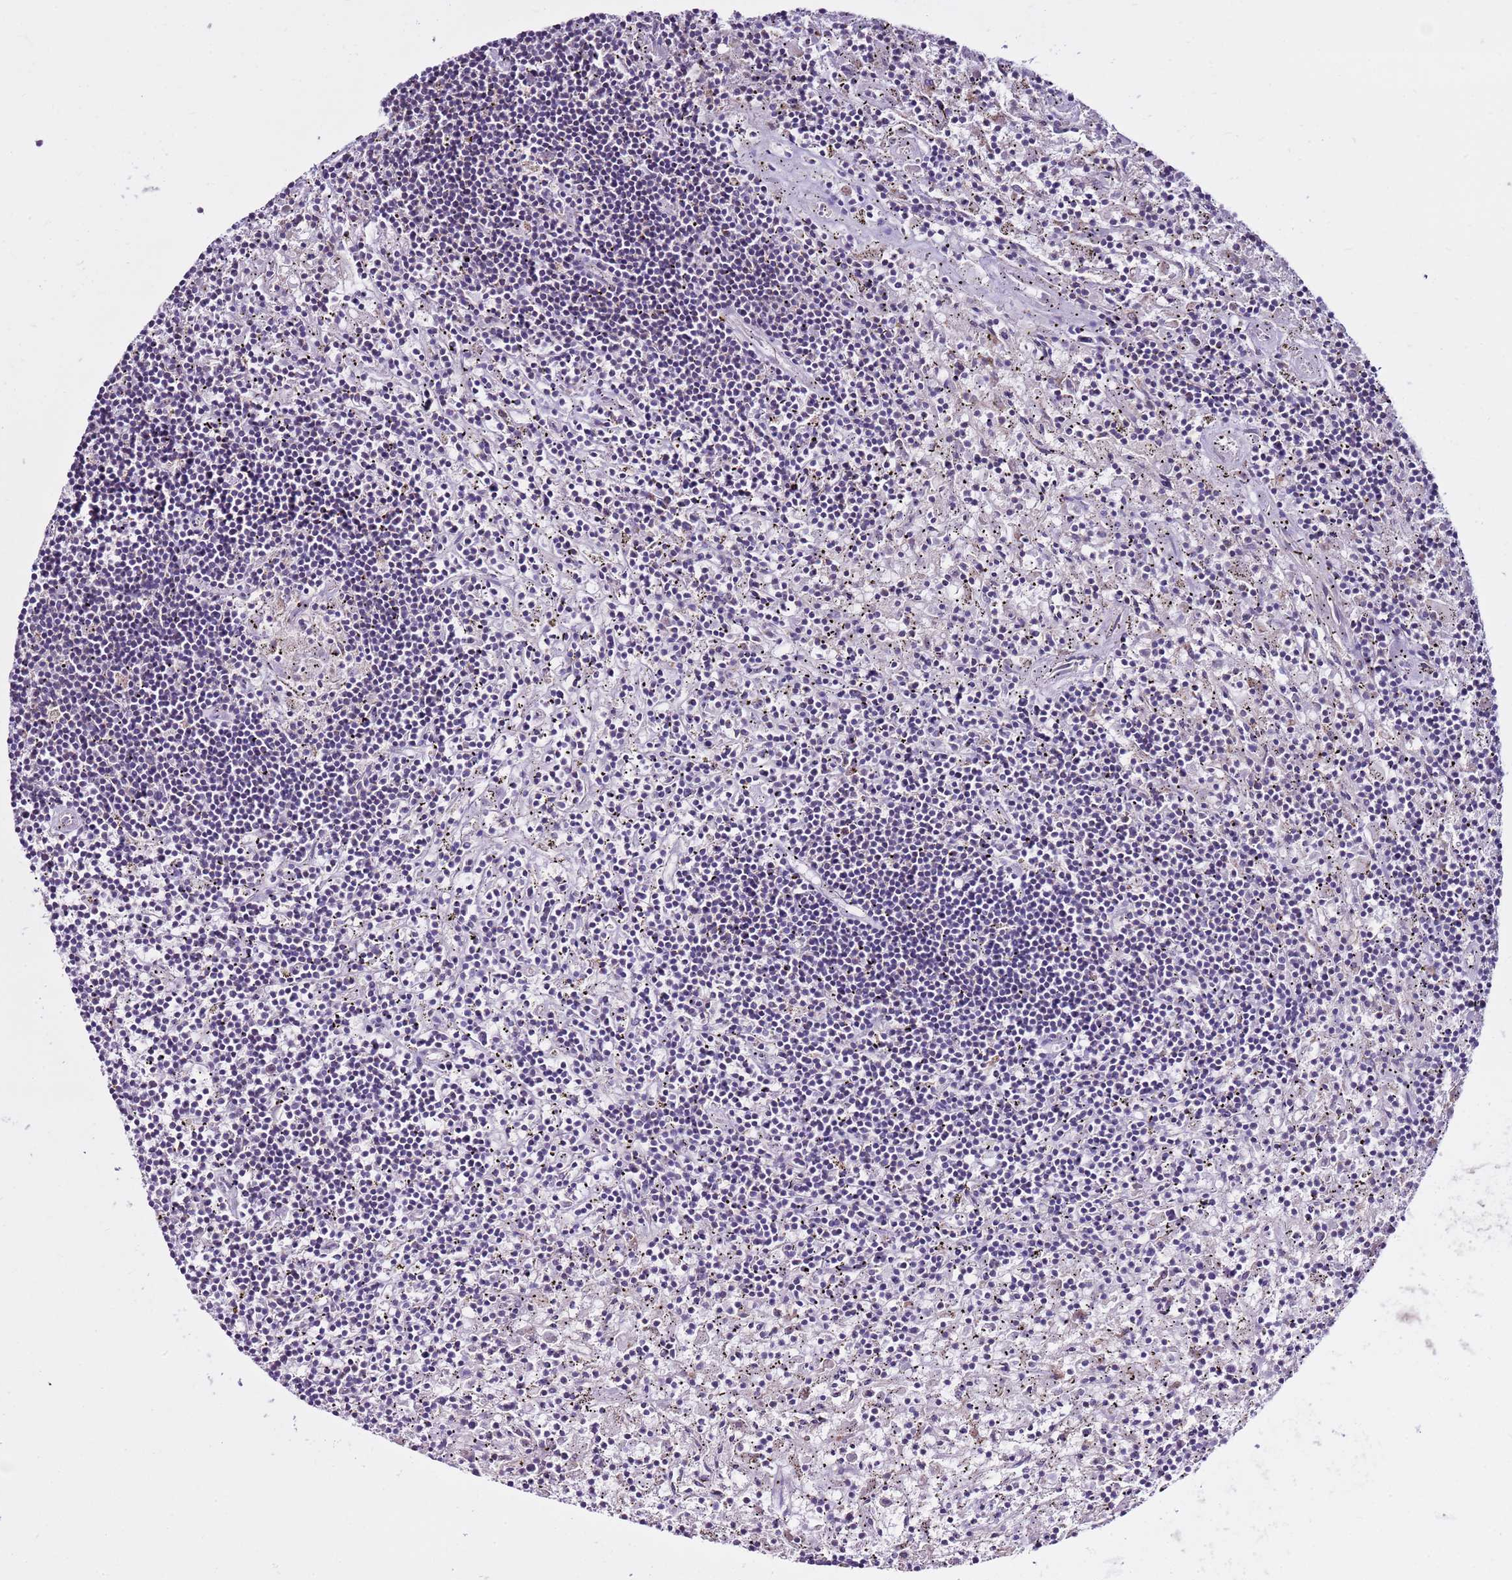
{"staining": {"intensity": "negative", "quantity": "none", "location": "none"}, "tissue": "lymphoma", "cell_type": "Tumor cells", "image_type": "cancer", "snomed": [{"axis": "morphology", "description": "Malignant lymphoma, non-Hodgkin's type, Low grade"}, {"axis": "topography", "description": "Spleen"}], "caption": "Malignant lymphoma, non-Hodgkin's type (low-grade) was stained to show a protein in brown. There is no significant staining in tumor cells.", "gene": "SMG1", "patient": {"sex": "male", "age": 76}}